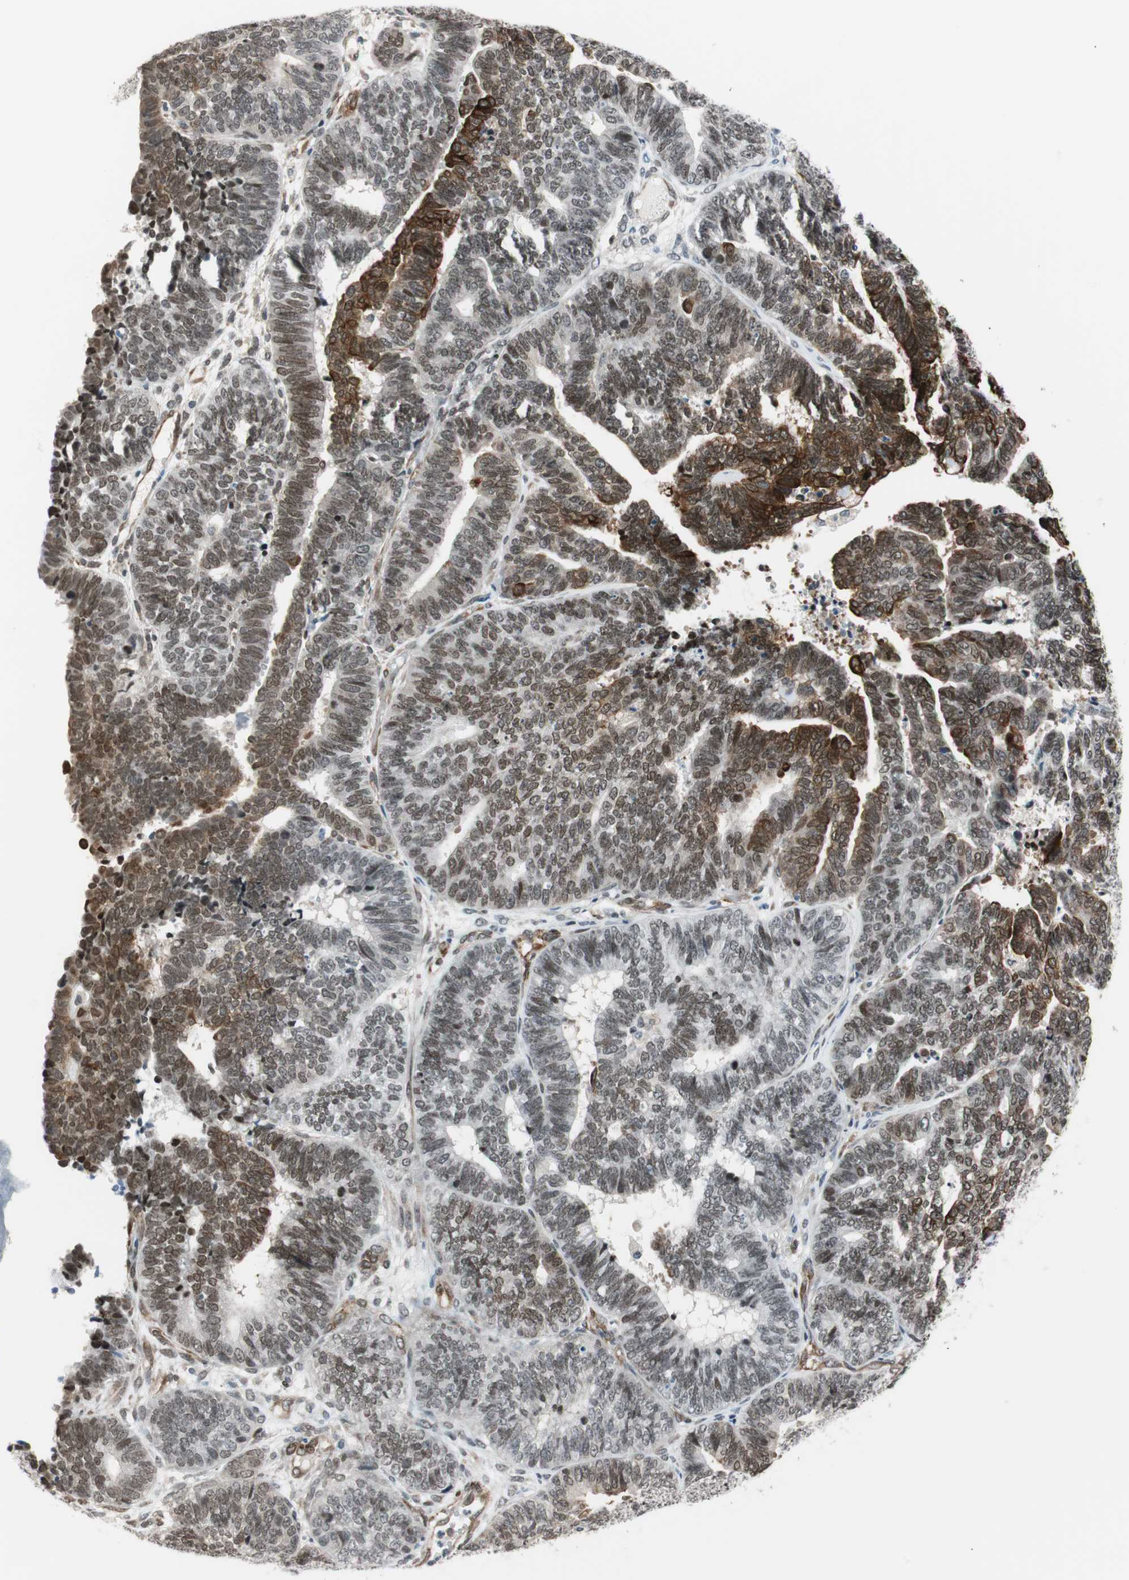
{"staining": {"intensity": "moderate", "quantity": ">75%", "location": "cytoplasmic/membranous"}, "tissue": "endometrial cancer", "cell_type": "Tumor cells", "image_type": "cancer", "snomed": [{"axis": "morphology", "description": "Adenocarcinoma, NOS"}, {"axis": "topography", "description": "Endometrium"}], "caption": "Protein expression analysis of endometrial cancer shows moderate cytoplasmic/membranous staining in approximately >75% of tumor cells.", "gene": "ZNF512B", "patient": {"sex": "female", "age": 70}}